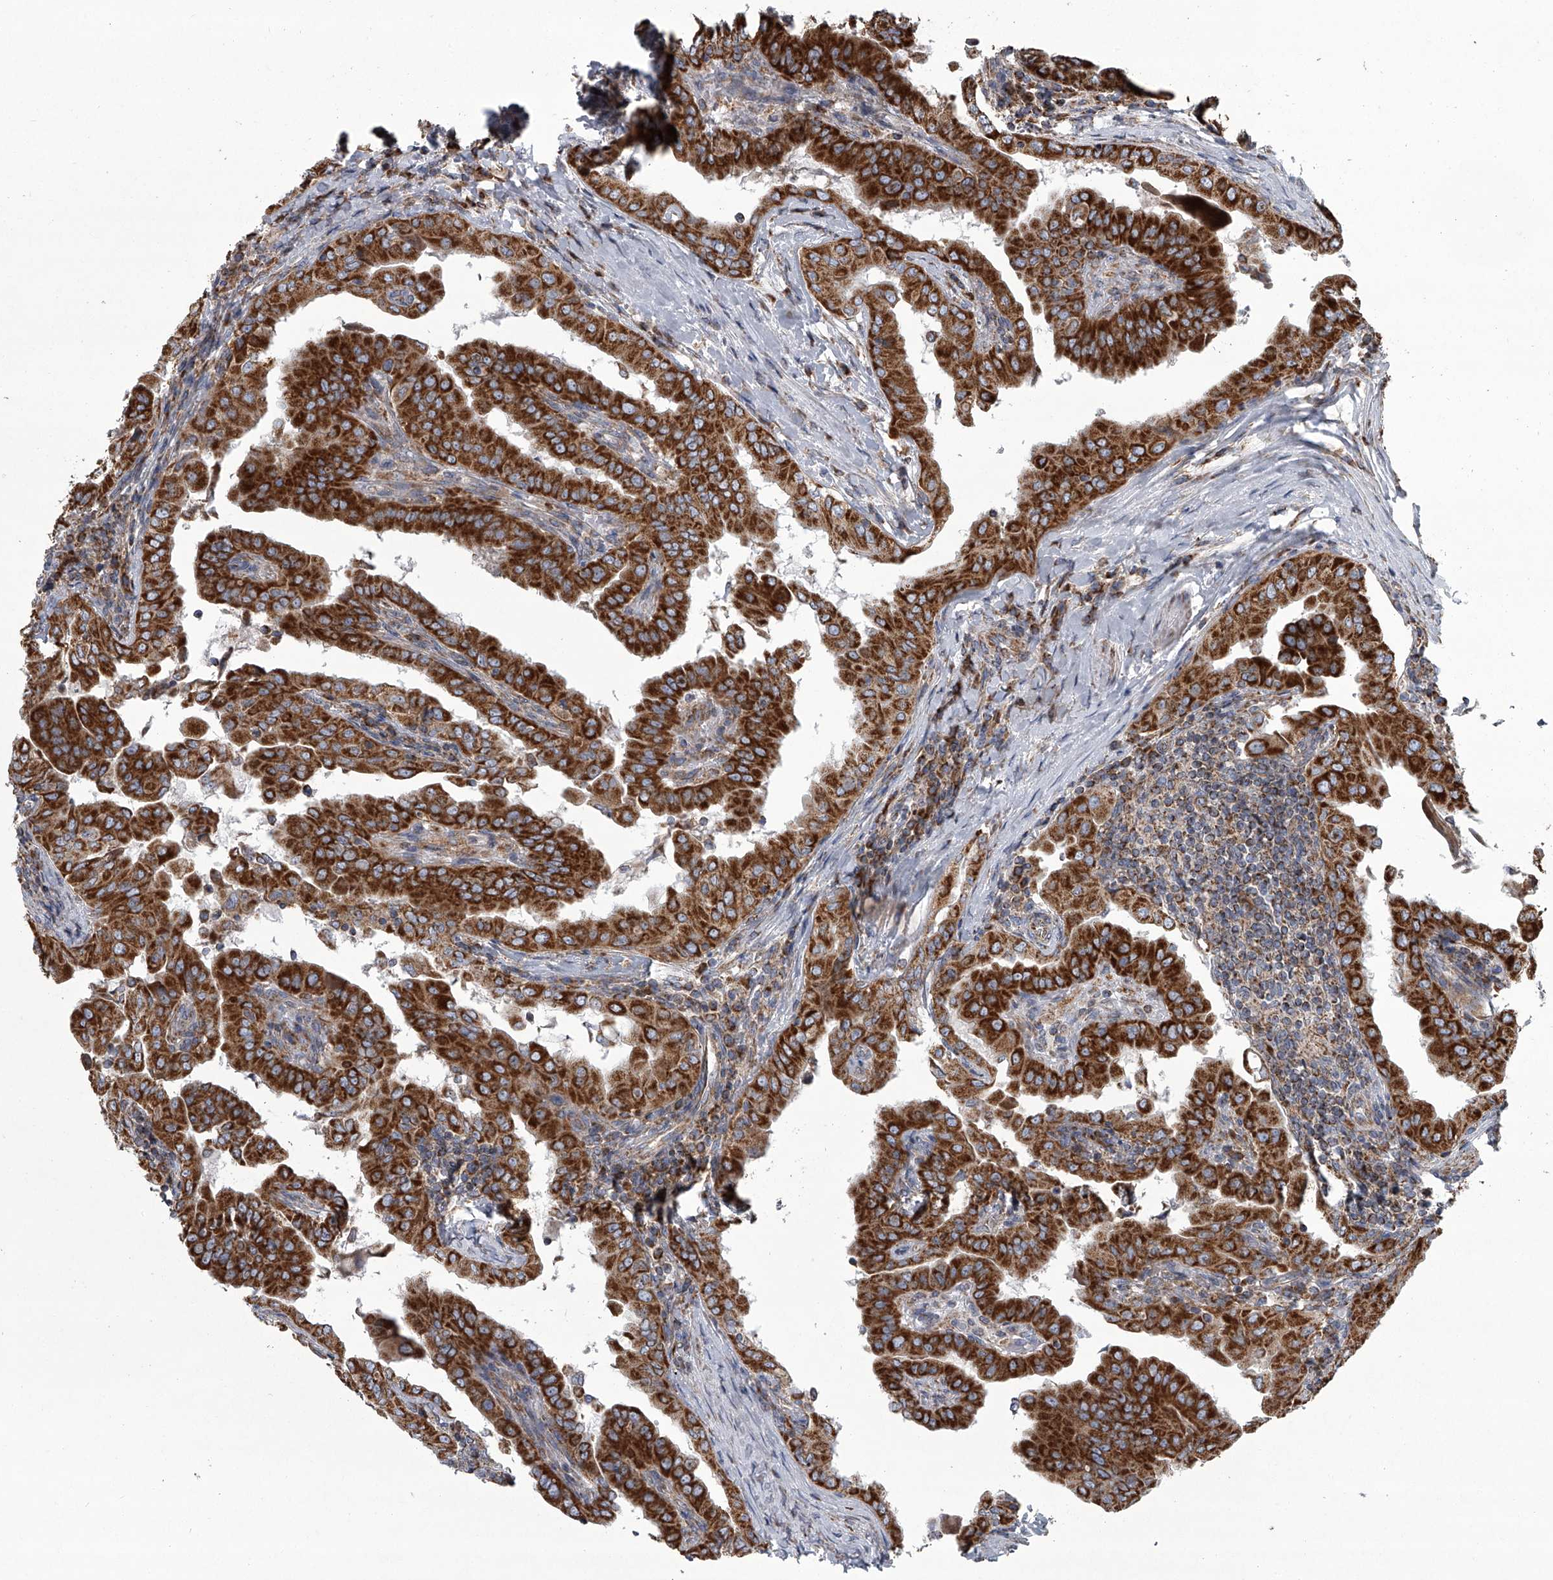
{"staining": {"intensity": "strong", "quantity": ">75%", "location": "cytoplasmic/membranous"}, "tissue": "thyroid cancer", "cell_type": "Tumor cells", "image_type": "cancer", "snomed": [{"axis": "morphology", "description": "Papillary adenocarcinoma, NOS"}, {"axis": "topography", "description": "Thyroid gland"}], "caption": "A high-resolution micrograph shows immunohistochemistry (IHC) staining of thyroid papillary adenocarcinoma, which displays strong cytoplasmic/membranous staining in about >75% of tumor cells.", "gene": "ZC3H15", "patient": {"sex": "male", "age": 33}}